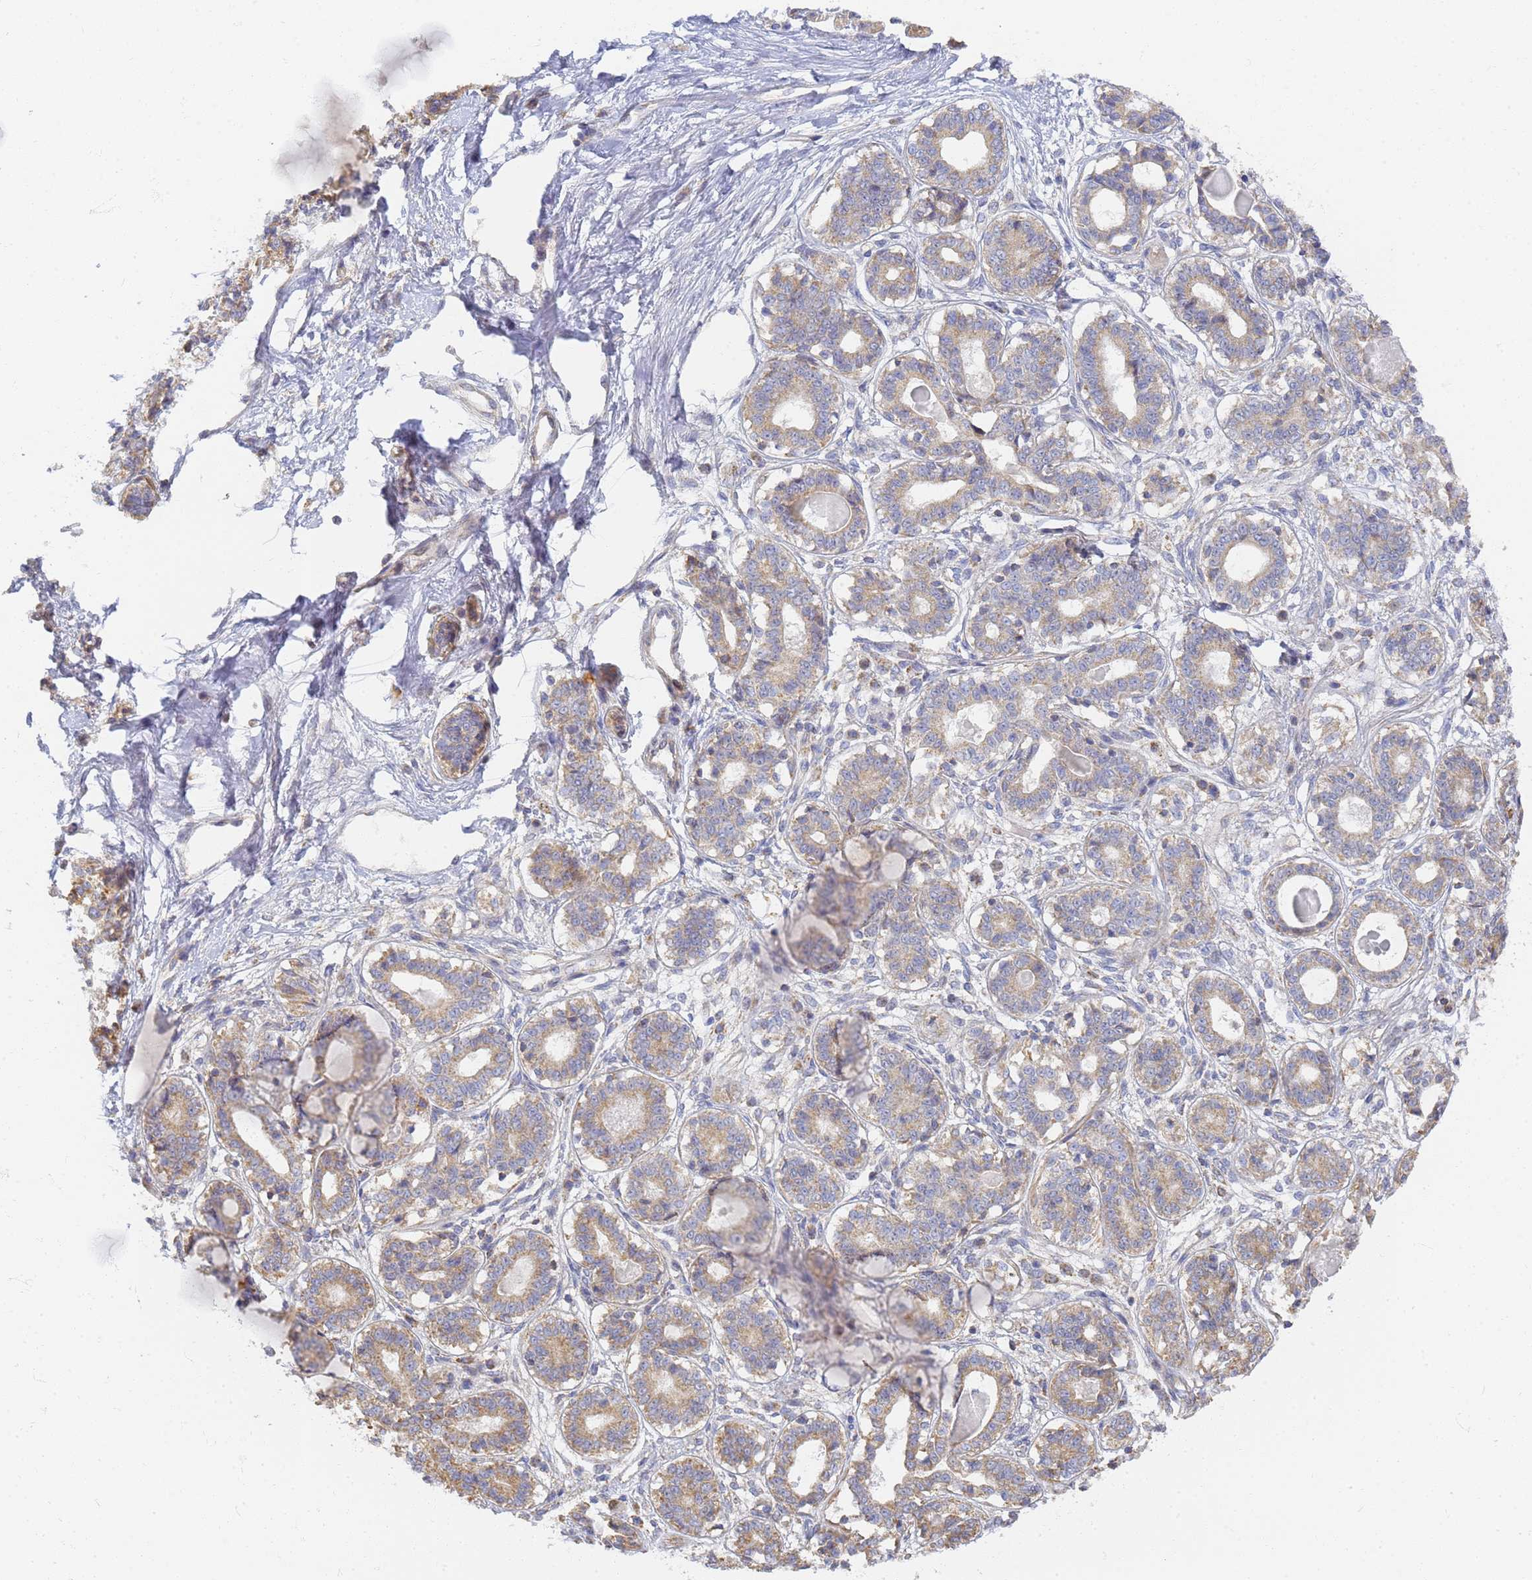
{"staining": {"intensity": "weak", "quantity": ">75%", "location": "cytoplasmic/membranous"}, "tissue": "breast", "cell_type": "Glandular cells", "image_type": "normal", "snomed": [{"axis": "morphology", "description": "Normal tissue, NOS"}, {"axis": "topography", "description": "Breast"}], "caption": "Unremarkable breast exhibits weak cytoplasmic/membranous positivity in approximately >75% of glandular cells, visualized by immunohistochemistry.", "gene": "UTP23", "patient": {"sex": "female", "age": 45}}